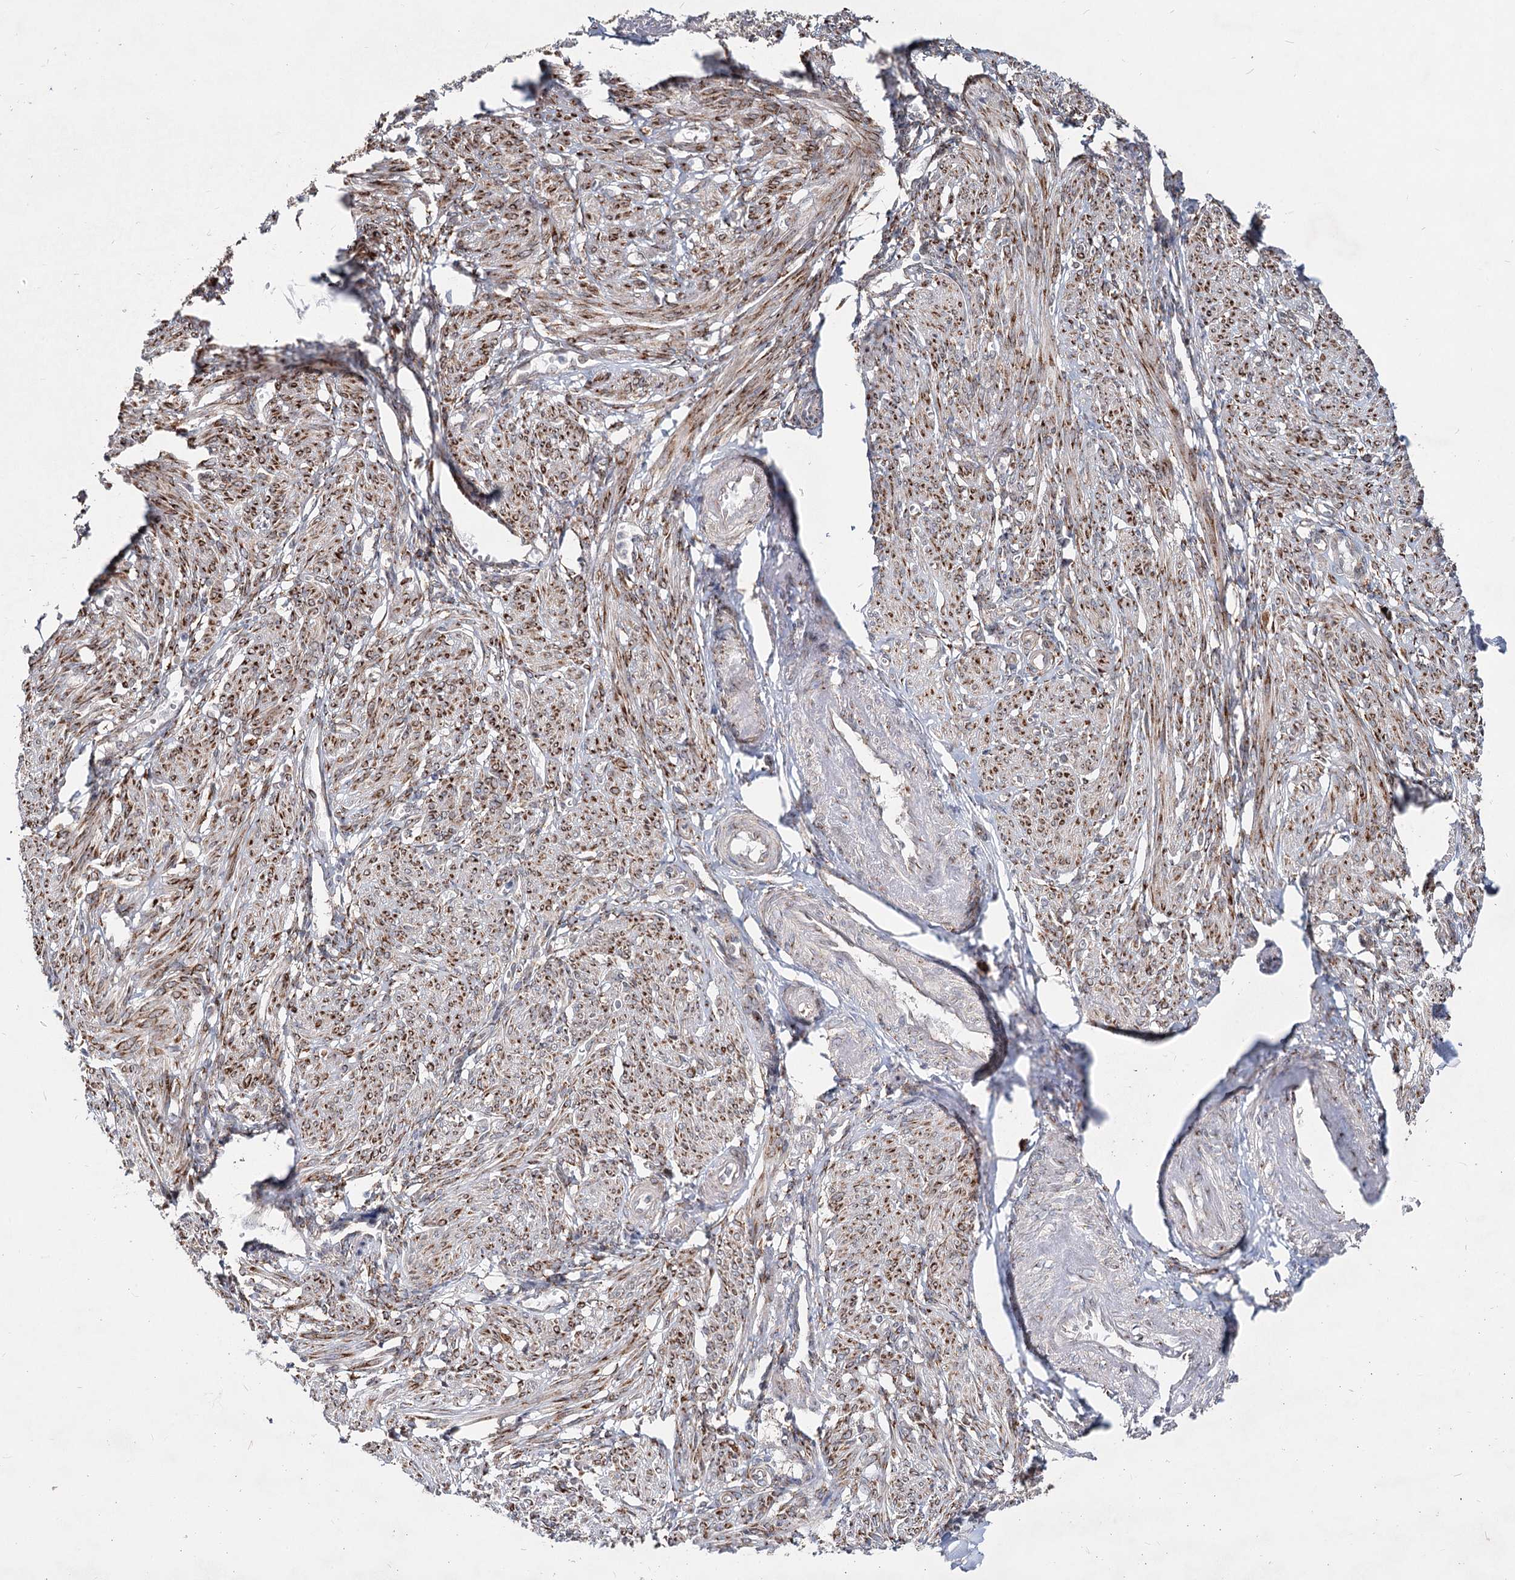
{"staining": {"intensity": "moderate", "quantity": "25%-75%", "location": "cytoplasmic/membranous"}, "tissue": "smooth muscle", "cell_type": "Smooth muscle cells", "image_type": "normal", "snomed": [{"axis": "morphology", "description": "Normal tissue, NOS"}, {"axis": "topography", "description": "Smooth muscle"}], "caption": "A brown stain highlights moderate cytoplasmic/membranous positivity of a protein in smooth muscle cells of benign human smooth muscle.", "gene": "SPART", "patient": {"sex": "female", "age": 39}}